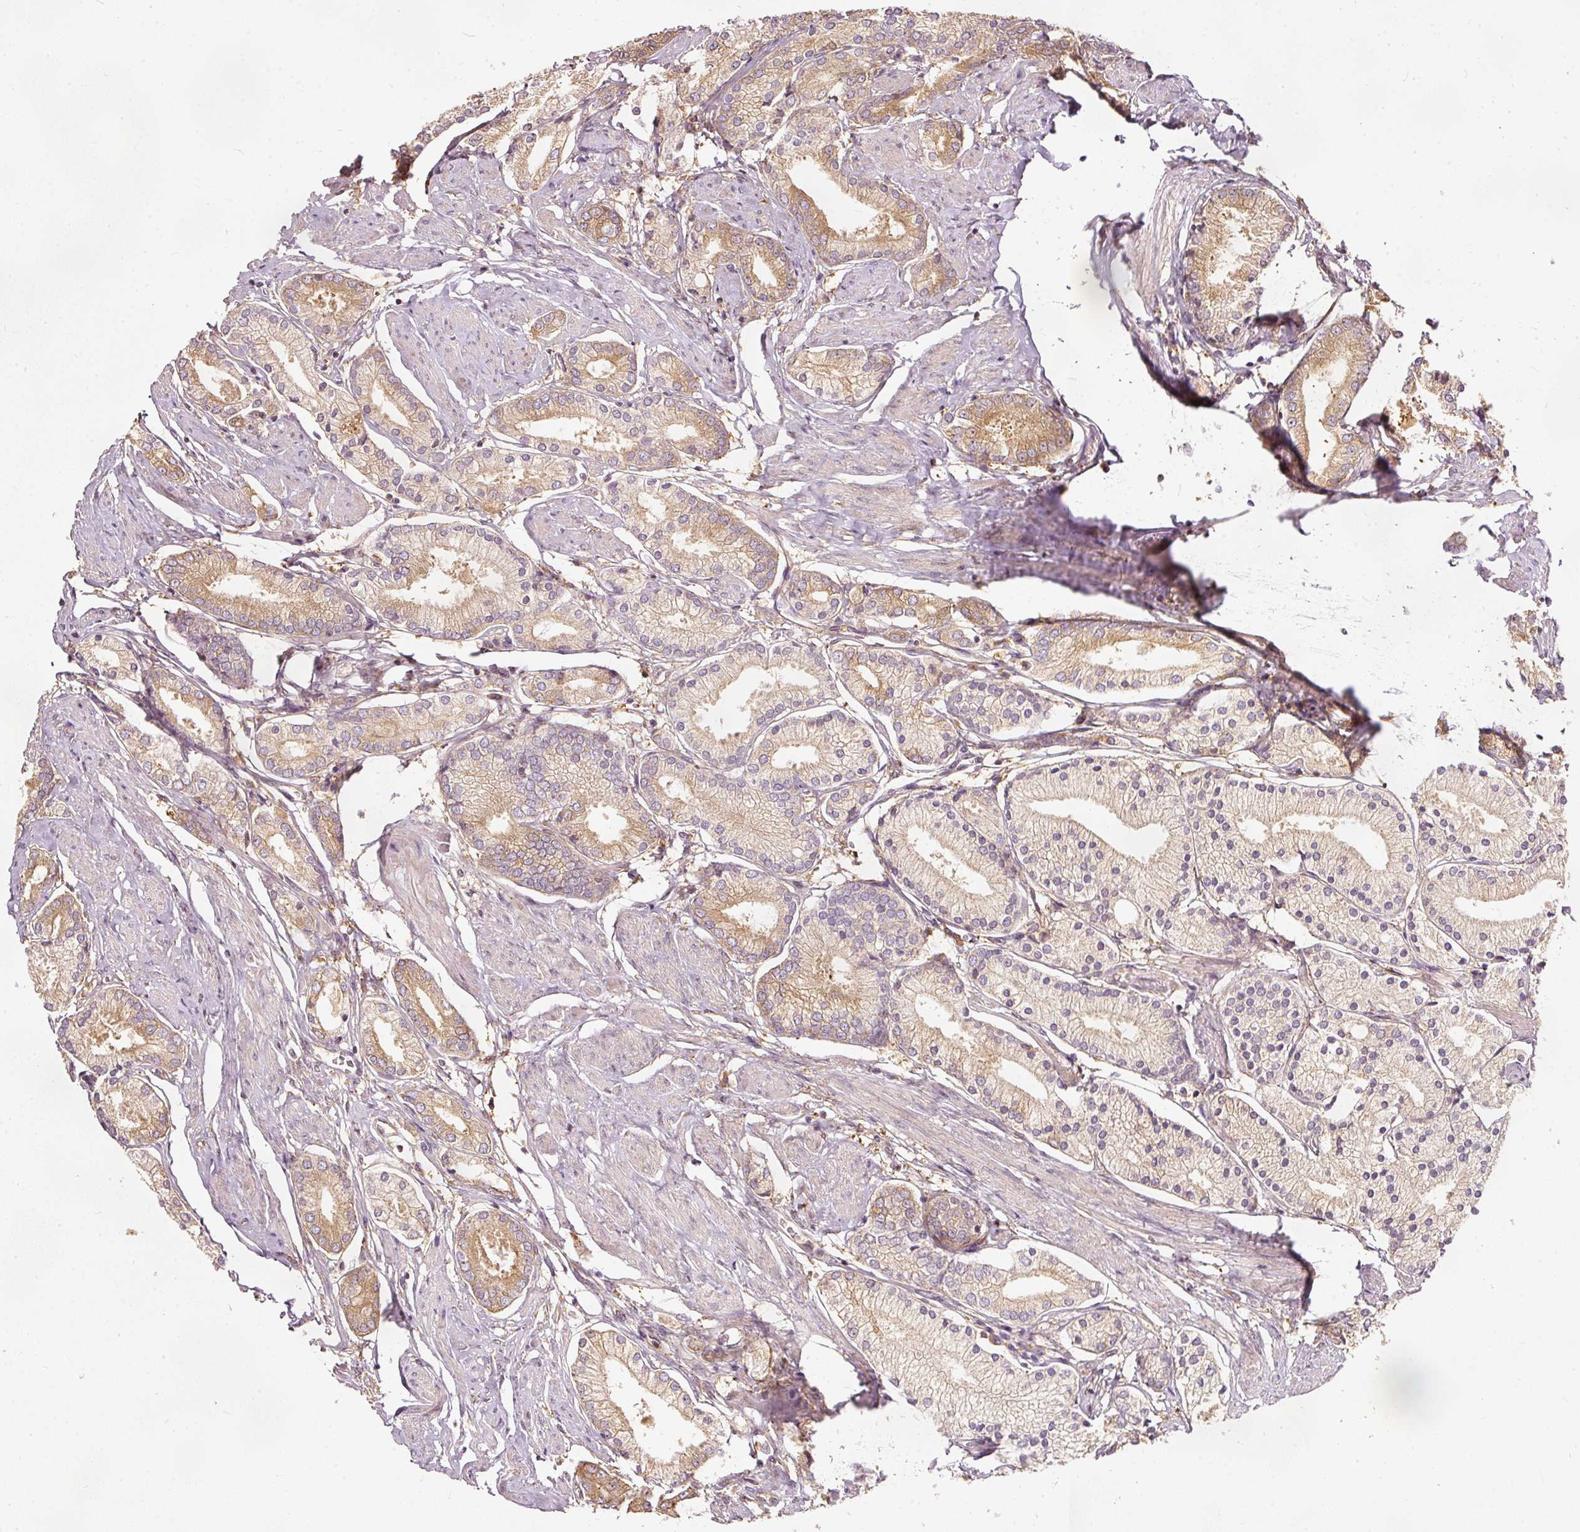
{"staining": {"intensity": "moderate", "quantity": "25%-75%", "location": "cytoplasmic/membranous"}, "tissue": "prostate cancer", "cell_type": "Tumor cells", "image_type": "cancer", "snomed": [{"axis": "morphology", "description": "Adenocarcinoma, High grade"}, {"axis": "topography", "description": "Prostate and seminal vesicle, NOS"}], "caption": "This is a micrograph of immunohistochemistry staining of prostate adenocarcinoma (high-grade), which shows moderate positivity in the cytoplasmic/membranous of tumor cells.", "gene": "EIF3B", "patient": {"sex": "male", "age": 64}}